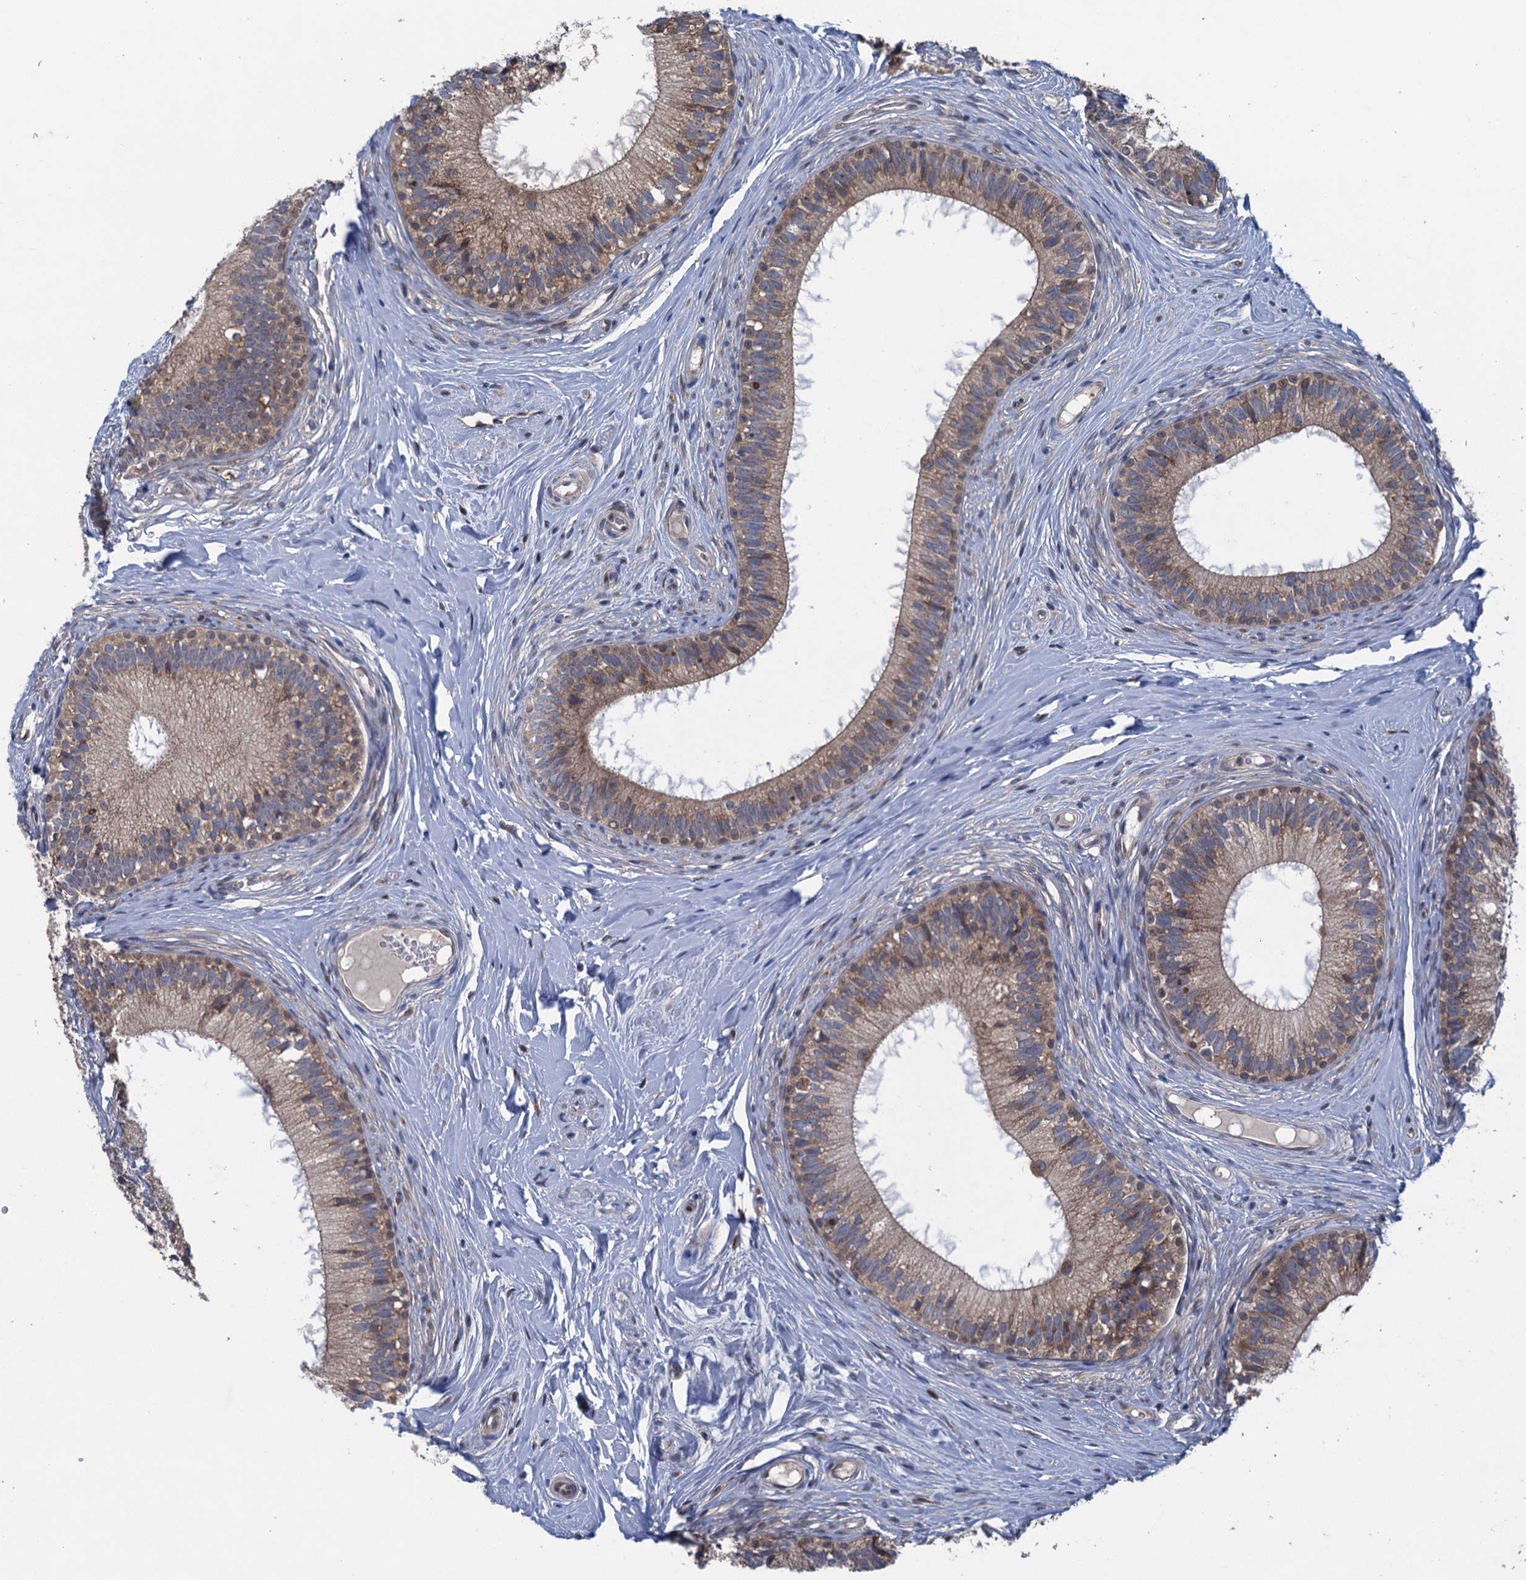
{"staining": {"intensity": "moderate", "quantity": "<25%", "location": "cytoplasmic/membranous,nuclear"}, "tissue": "epididymis", "cell_type": "Glandular cells", "image_type": "normal", "snomed": [{"axis": "morphology", "description": "Normal tissue, NOS"}, {"axis": "topography", "description": "Epididymis"}], "caption": "Immunohistochemistry (IHC) photomicrograph of benign epididymis: human epididymis stained using IHC reveals low levels of moderate protein expression localized specifically in the cytoplasmic/membranous,nuclear of glandular cells, appearing as a cytoplasmic/membranous,nuclear brown color.", "gene": "CNTN5", "patient": {"sex": "male", "age": 33}}